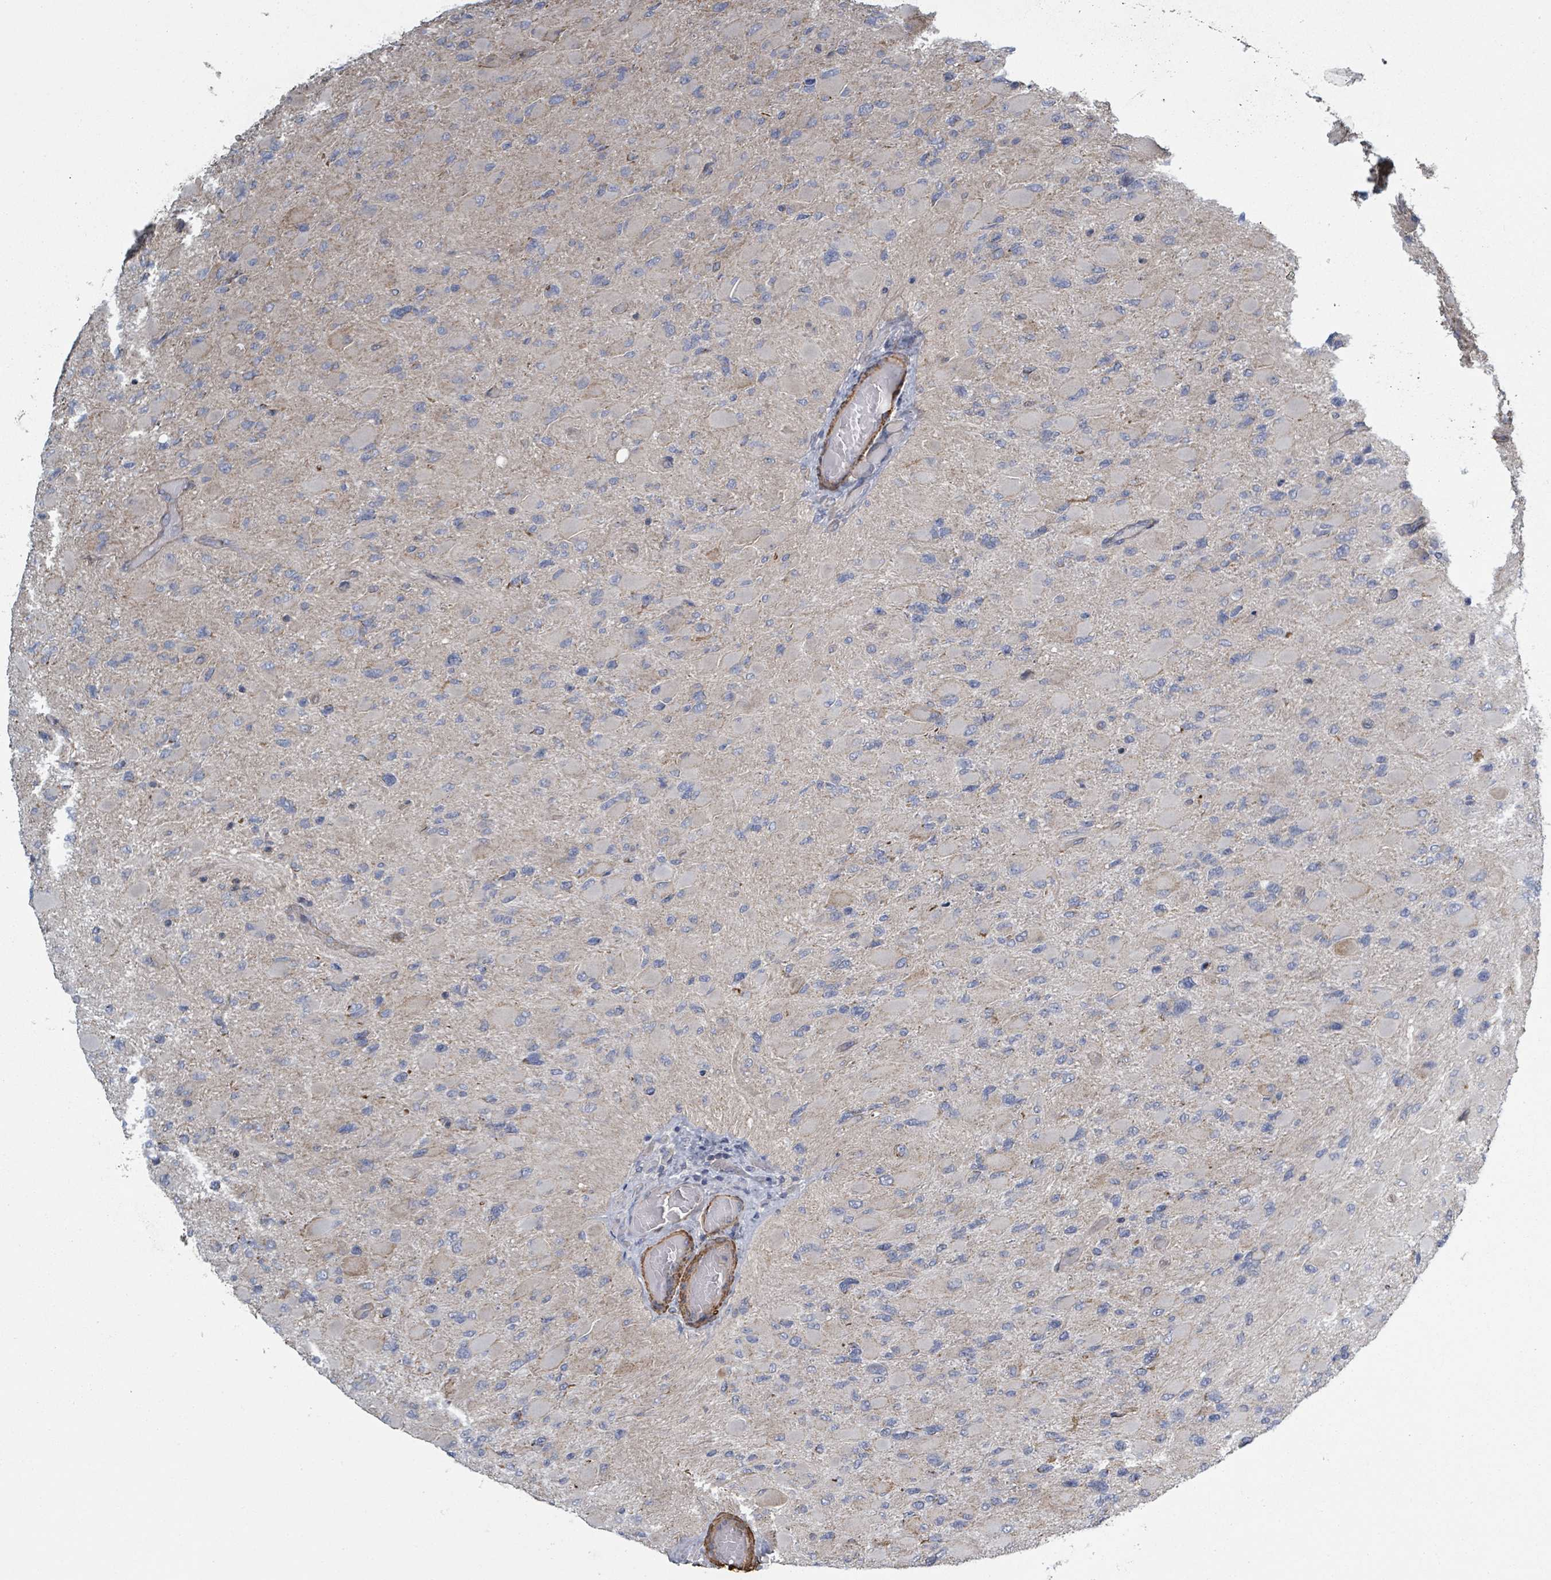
{"staining": {"intensity": "negative", "quantity": "none", "location": "none"}, "tissue": "glioma", "cell_type": "Tumor cells", "image_type": "cancer", "snomed": [{"axis": "morphology", "description": "Glioma, malignant, High grade"}, {"axis": "topography", "description": "Cerebral cortex"}], "caption": "This photomicrograph is of high-grade glioma (malignant) stained with immunohistochemistry to label a protein in brown with the nuclei are counter-stained blue. There is no staining in tumor cells.", "gene": "ADCK1", "patient": {"sex": "female", "age": 36}}